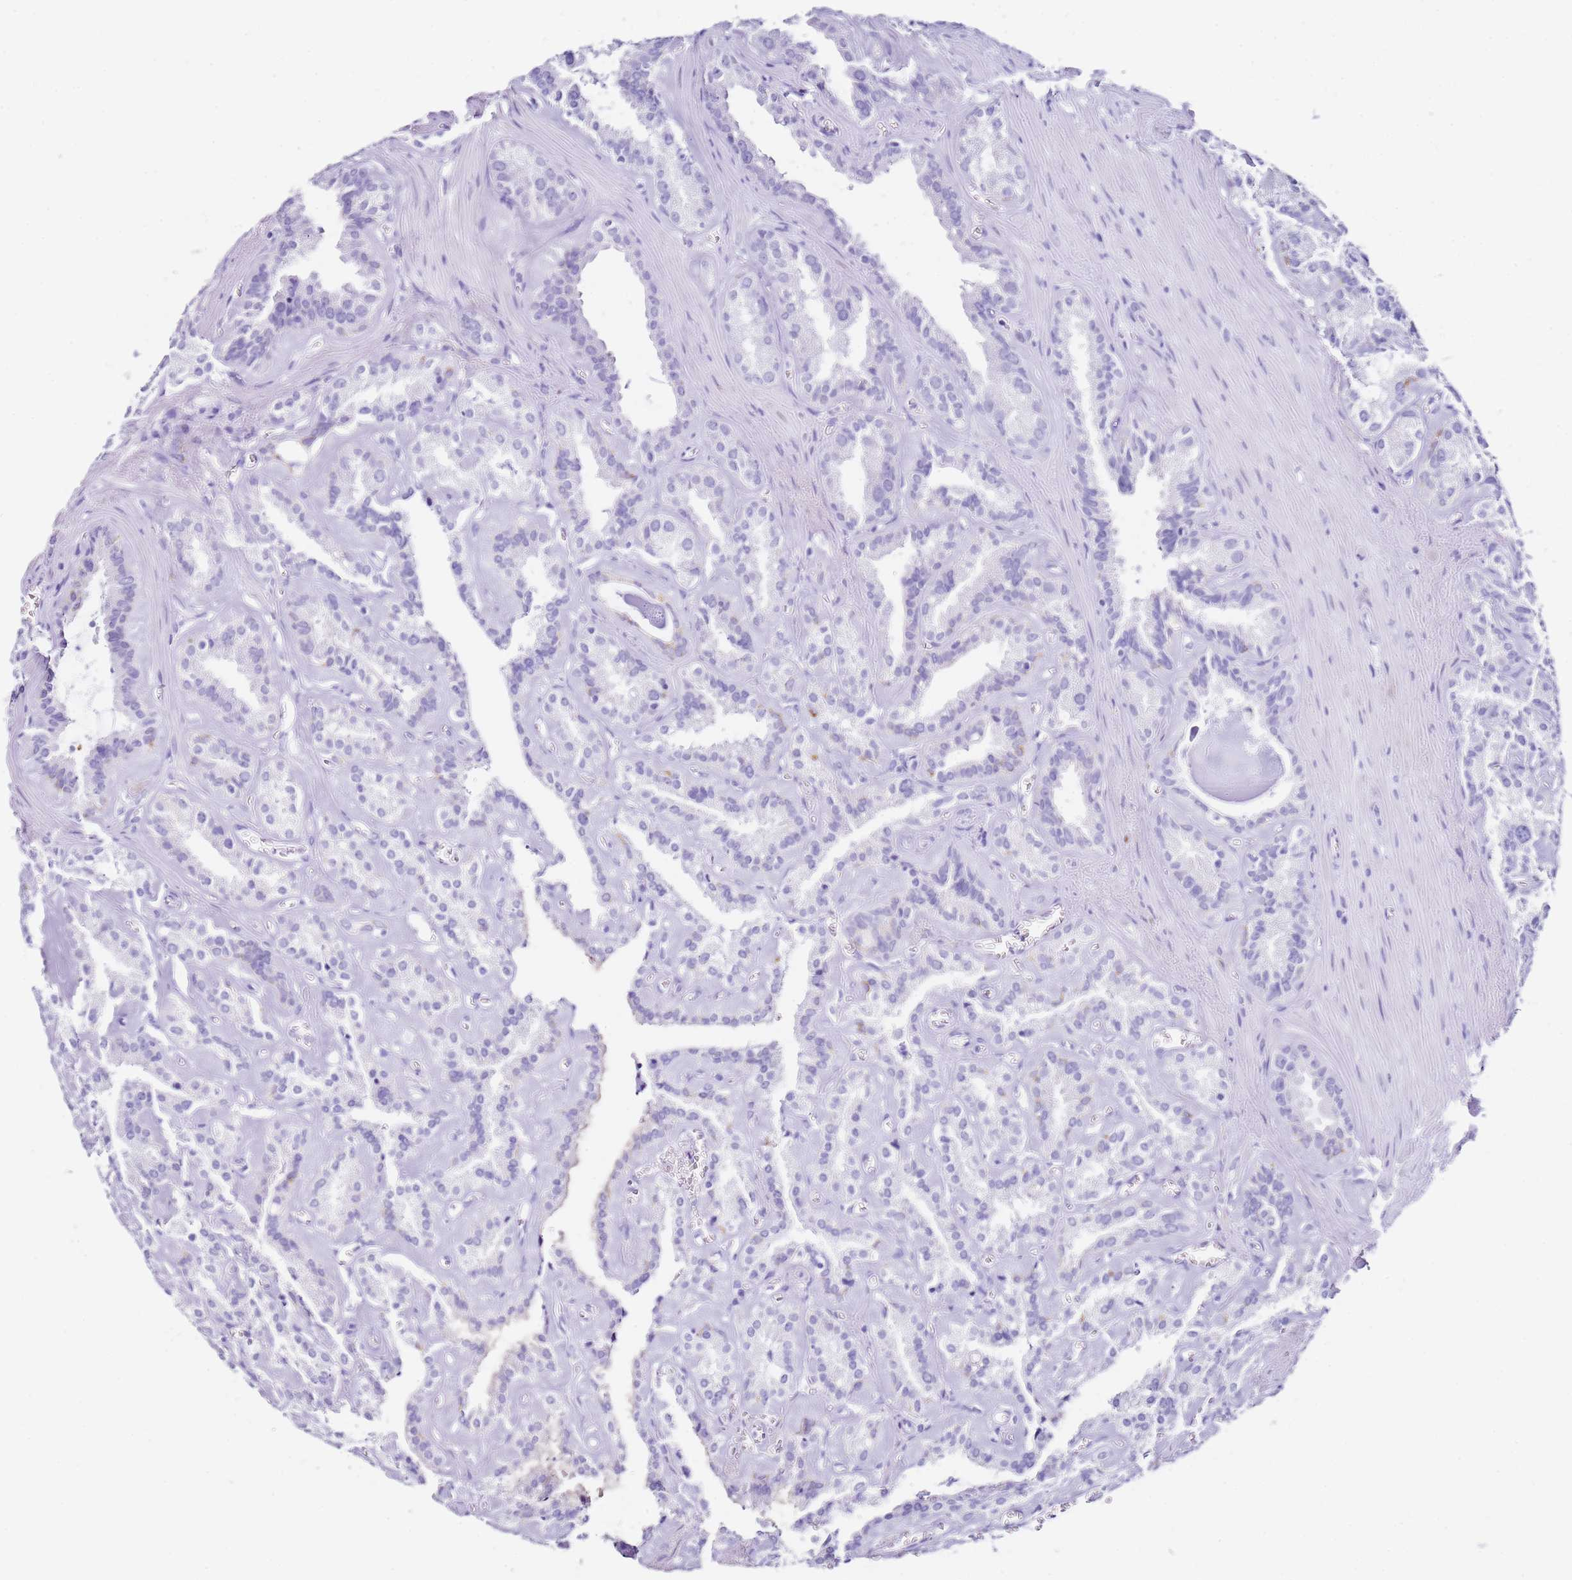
{"staining": {"intensity": "negative", "quantity": "none", "location": "none"}, "tissue": "seminal vesicle", "cell_type": "Glandular cells", "image_type": "normal", "snomed": [{"axis": "morphology", "description": "Normal tissue, NOS"}, {"axis": "topography", "description": "Prostate"}, {"axis": "topography", "description": "Seminal veicle"}], "caption": "The histopathology image displays no staining of glandular cells in normal seminal vesicle.", "gene": "PTBP2", "patient": {"sex": "male", "age": 59}}